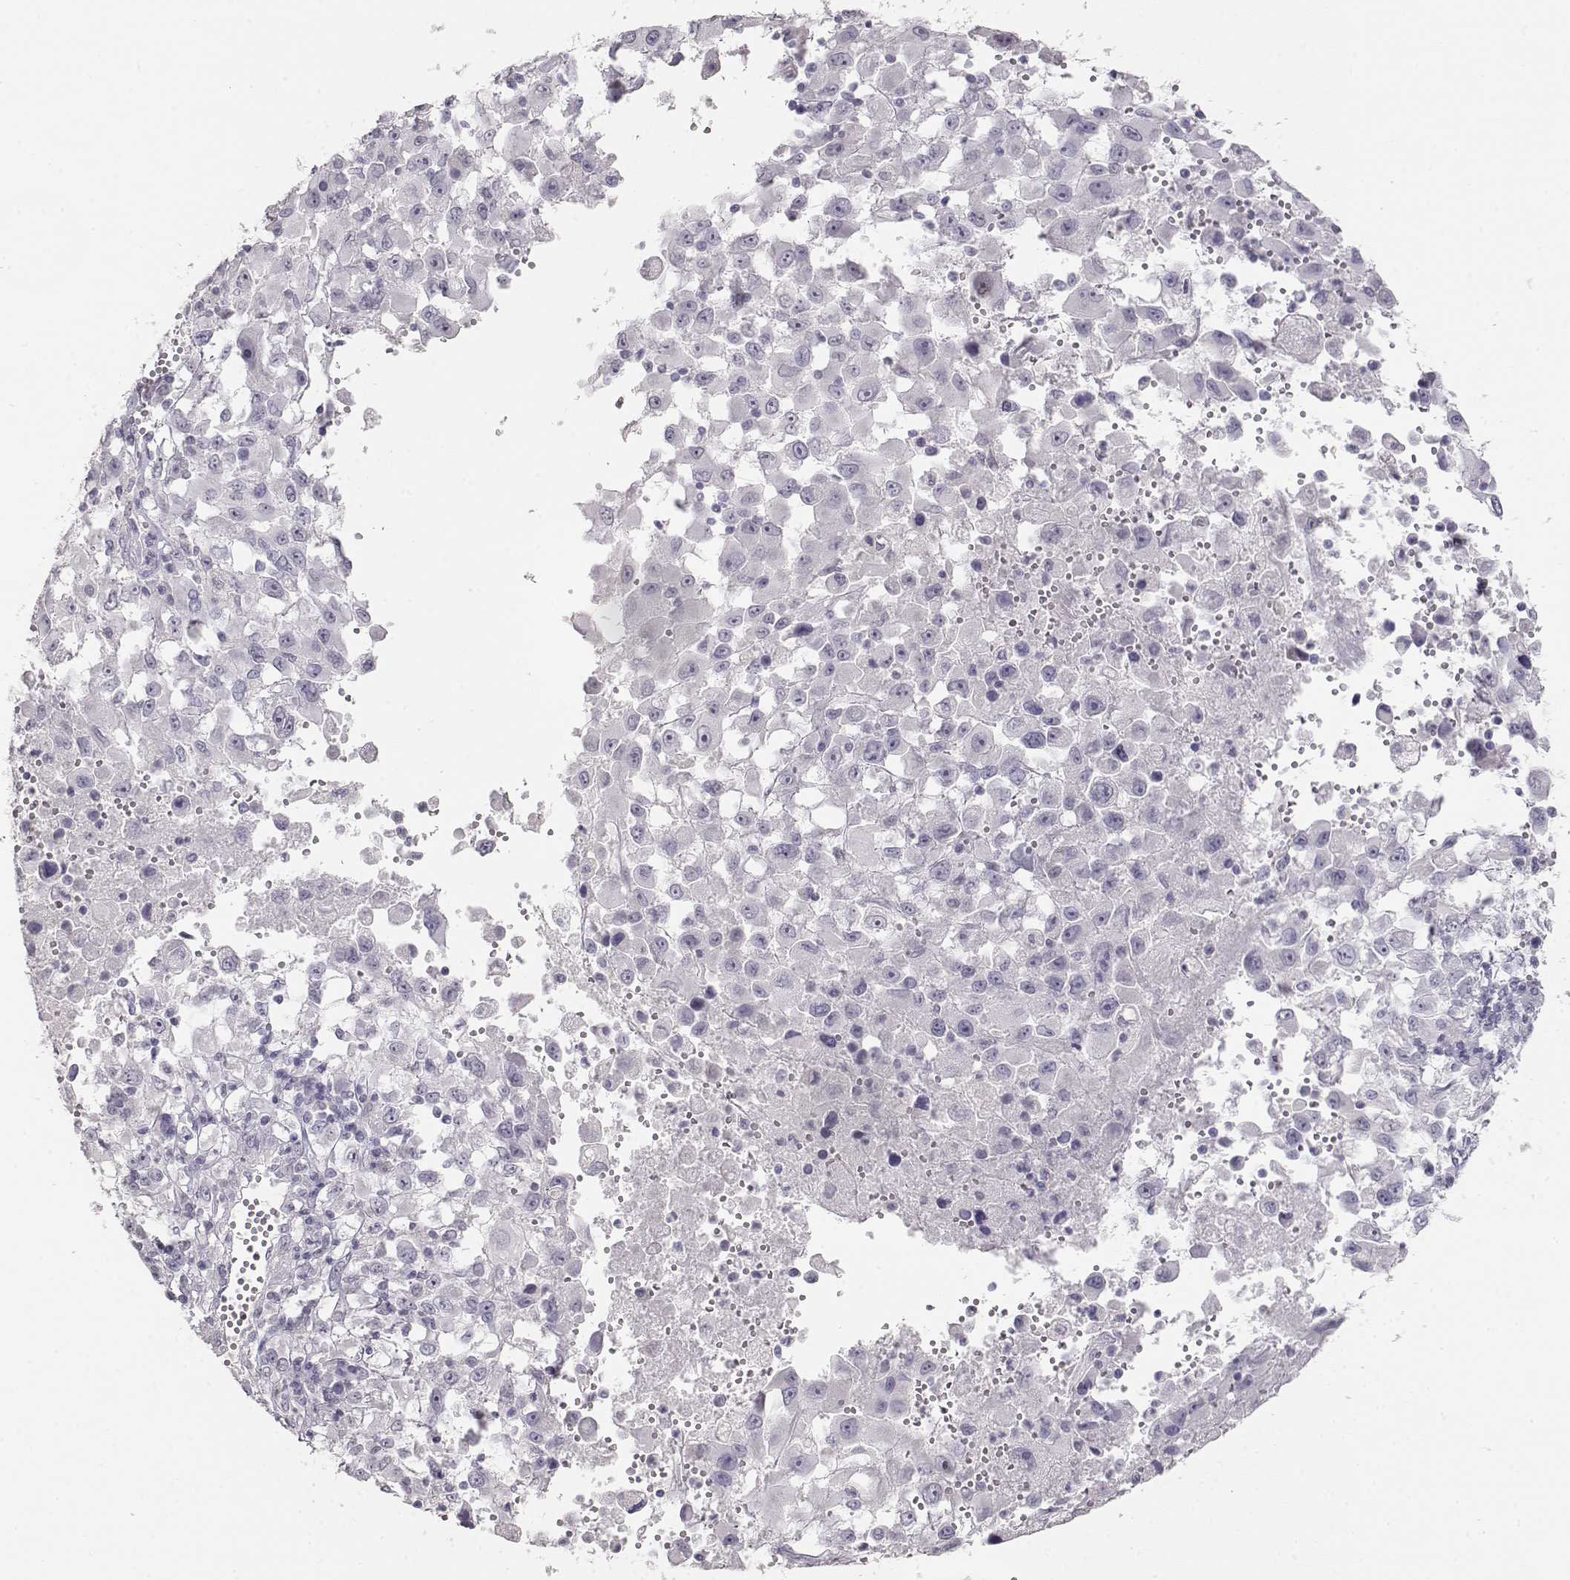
{"staining": {"intensity": "negative", "quantity": "none", "location": "none"}, "tissue": "melanoma", "cell_type": "Tumor cells", "image_type": "cancer", "snomed": [{"axis": "morphology", "description": "Malignant melanoma, Metastatic site"}, {"axis": "topography", "description": "Soft tissue"}], "caption": "The immunohistochemistry (IHC) micrograph has no significant positivity in tumor cells of malignant melanoma (metastatic site) tissue.", "gene": "TKTL1", "patient": {"sex": "male", "age": 50}}